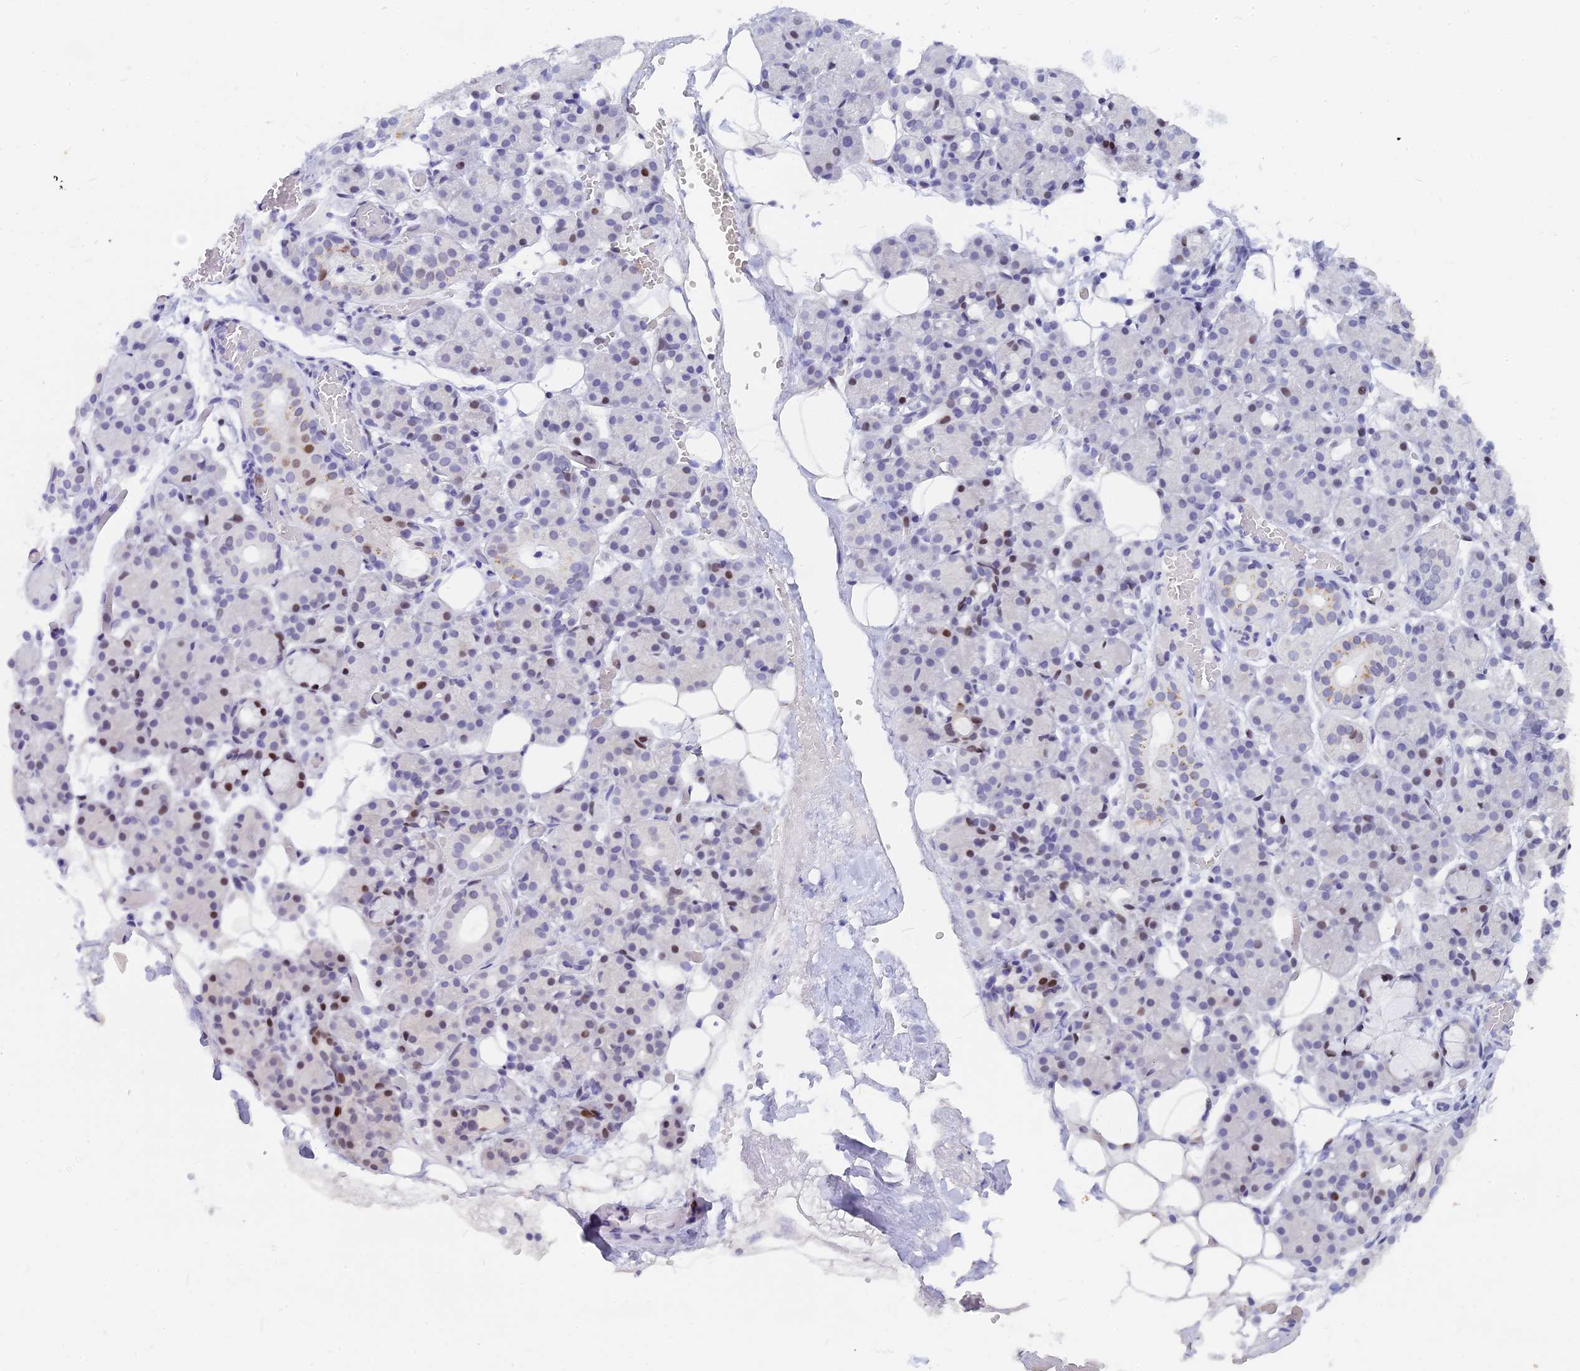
{"staining": {"intensity": "moderate", "quantity": "<25%", "location": "nuclear"}, "tissue": "salivary gland", "cell_type": "Glandular cells", "image_type": "normal", "snomed": [{"axis": "morphology", "description": "Normal tissue, NOS"}, {"axis": "topography", "description": "Salivary gland"}], "caption": "A low amount of moderate nuclear positivity is present in approximately <25% of glandular cells in unremarkable salivary gland.", "gene": "NSA2", "patient": {"sex": "male", "age": 63}}